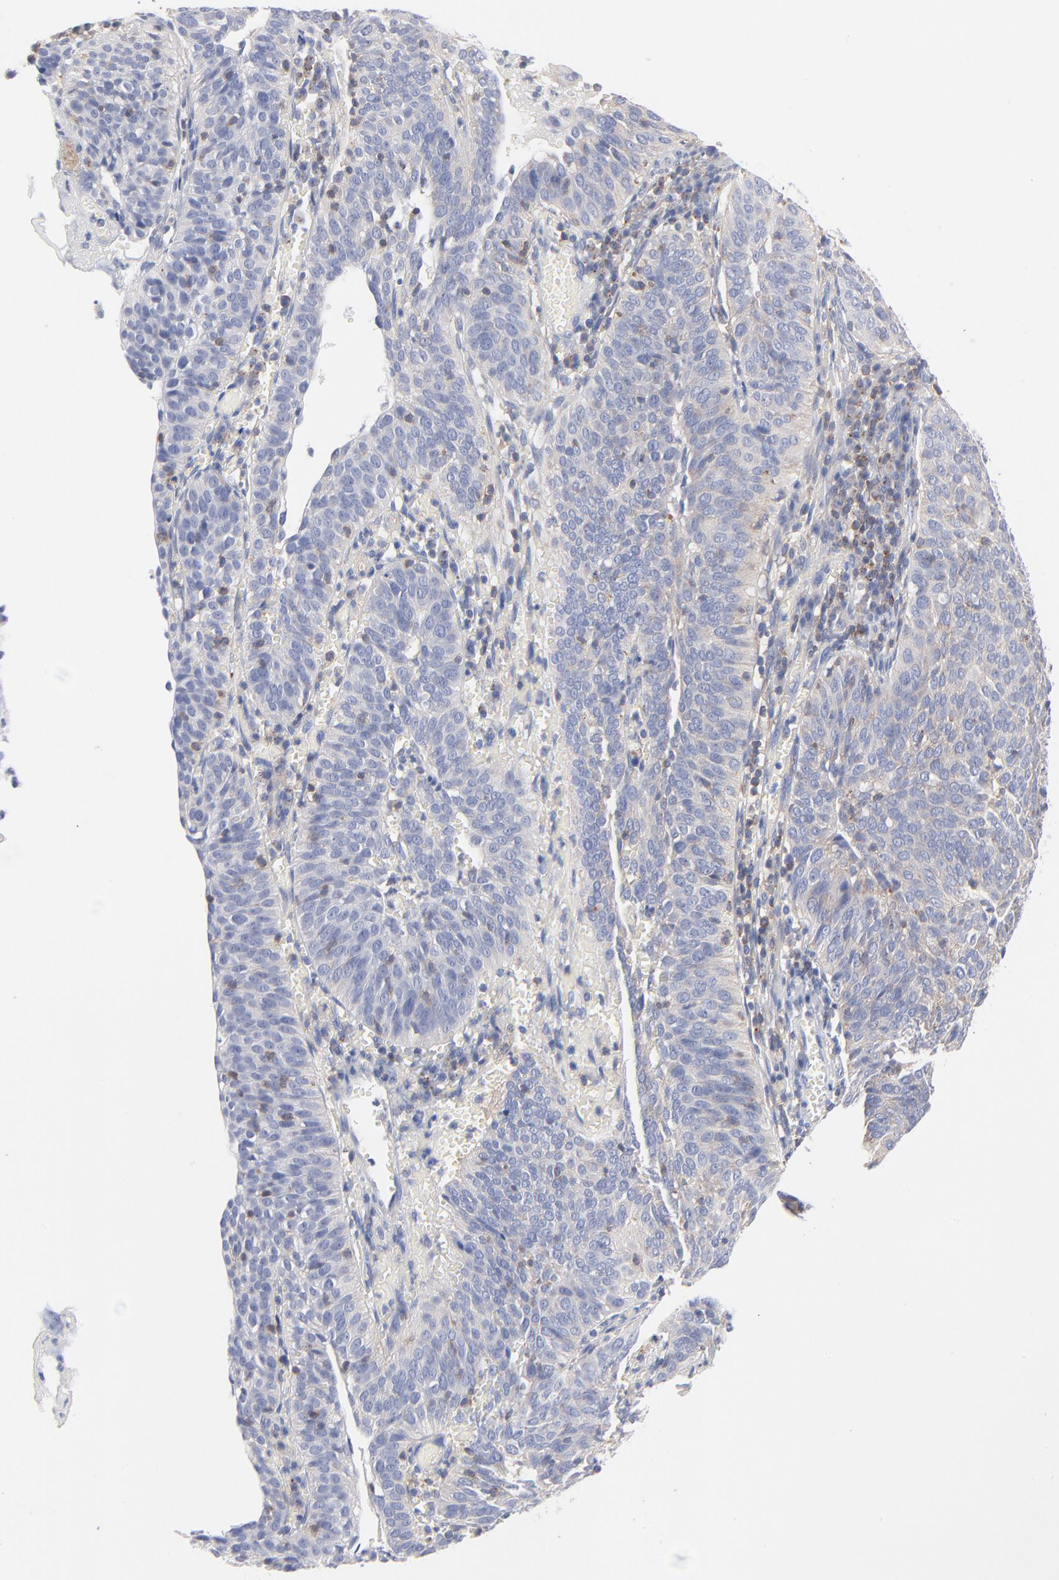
{"staining": {"intensity": "negative", "quantity": "none", "location": "none"}, "tissue": "cervical cancer", "cell_type": "Tumor cells", "image_type": "cancer", "snomed": [{"axis": "morphology", "description": "Squamous cell carcinoma, NOS"}, {"axis": "topography", "description": "Cervix"}], "caption": "Immunohistochemical staining of human cervical cancer demonstrates no significant staining in tumor cells.", "gene": "SEPTIN6", "patient": {"sex": "female", "age": 39}}